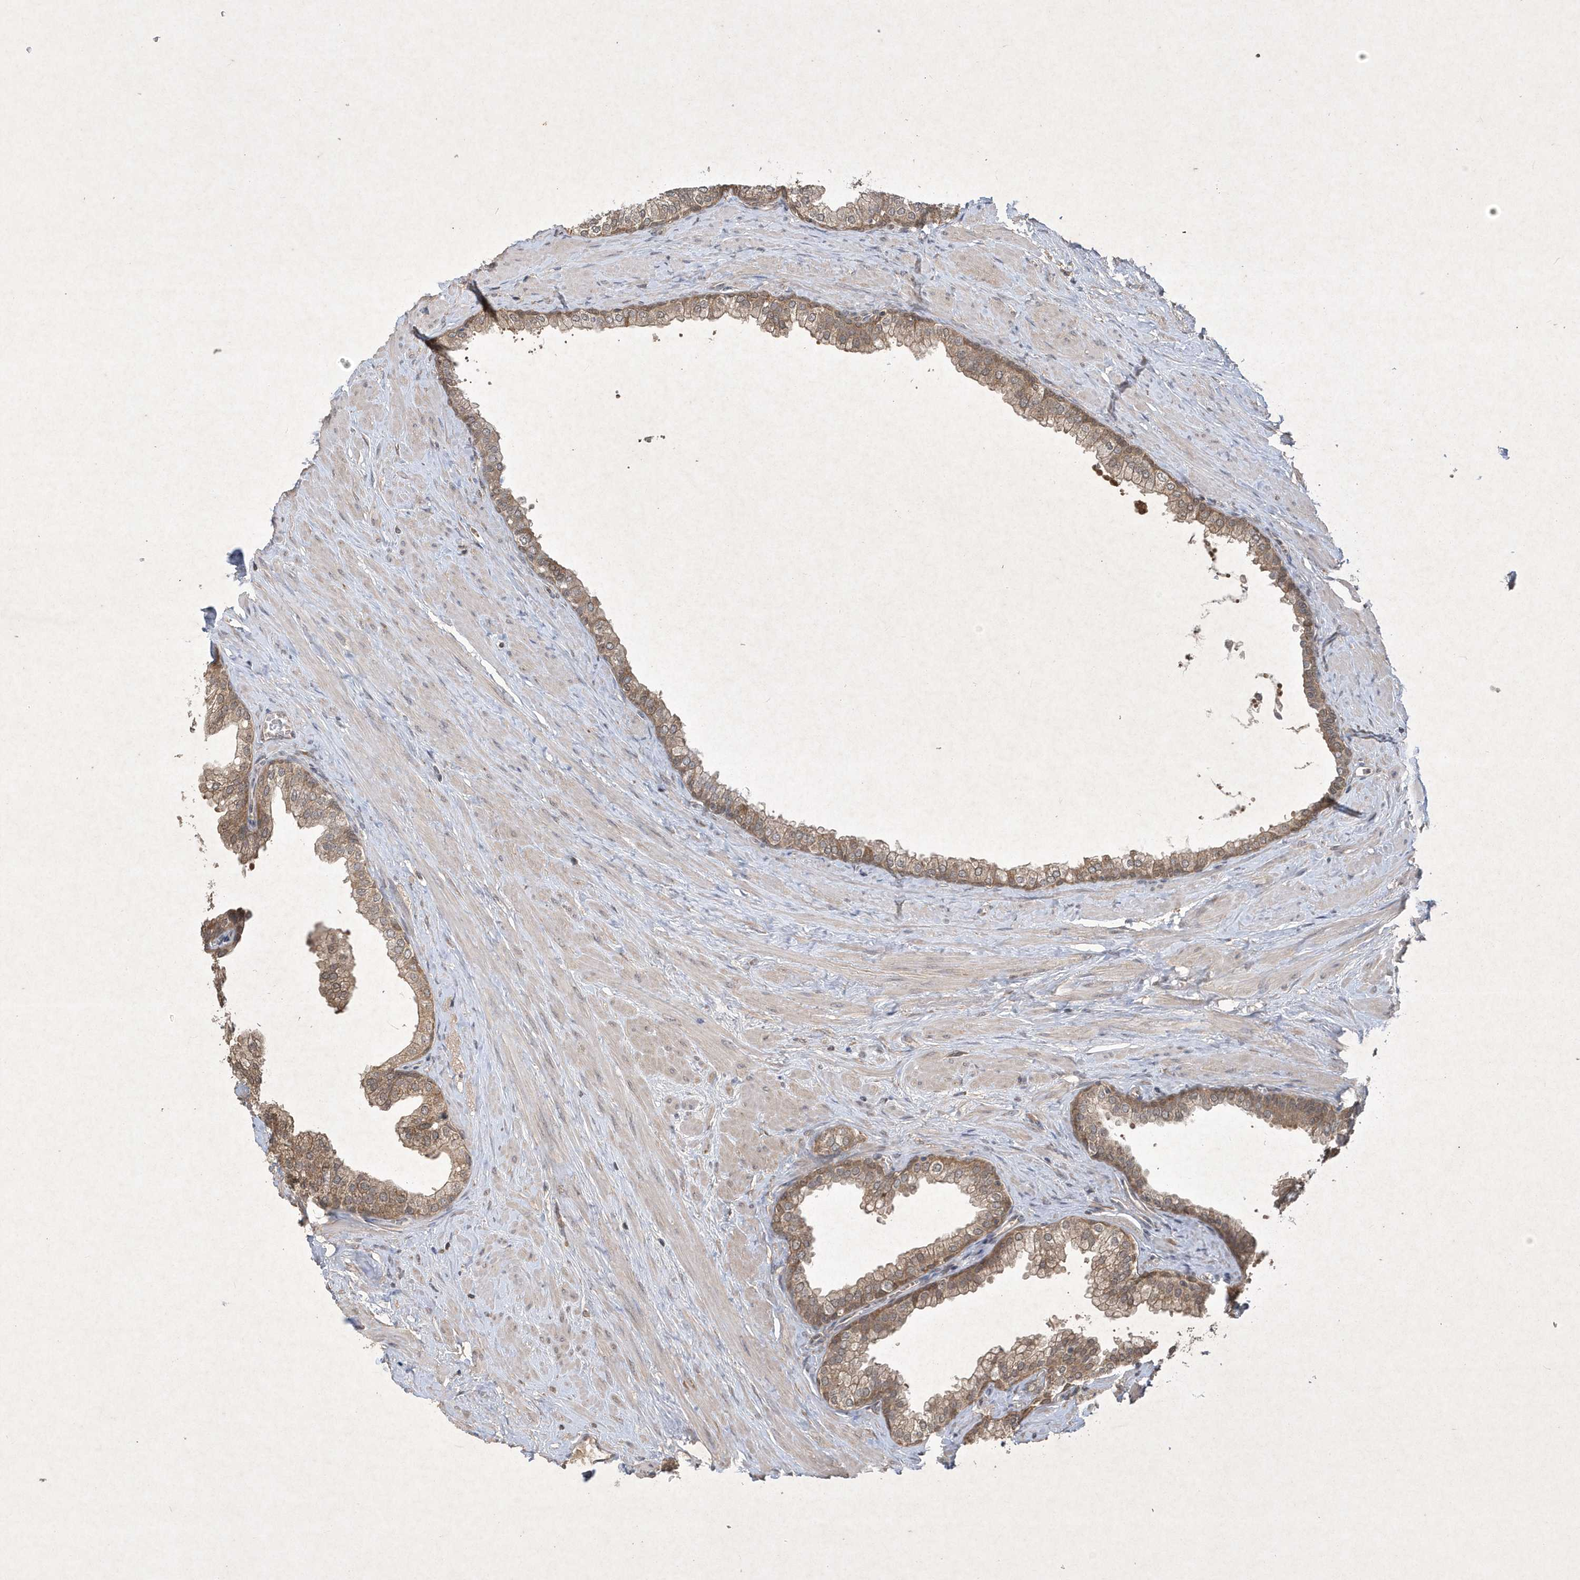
{"staining": {"intensity": "moderate", "quantity": ">75%", "location": "cytoplasmic/membranous"}, "tissue": "prostate", "cell_type": "Glandular cells", "image_type": "normal", "snomed": [{"axis": "morphology", "description": "Normal tissue, NOS"}, {"axis": "morphology", "description": "Urothelial carcinoma, Low grade"}, {"axis": "topography", "description": "Urinary bladder"}, {"axis": "topography", "description": "Prostate"}], "caption": "Moderate cytoplasmic/membranous expression for a protein is appreciated in about >75% of glandular cells of benign prostate using IHC.", "gene": "AKR7A2", "patient": {"sex": "male", "age": 60}}